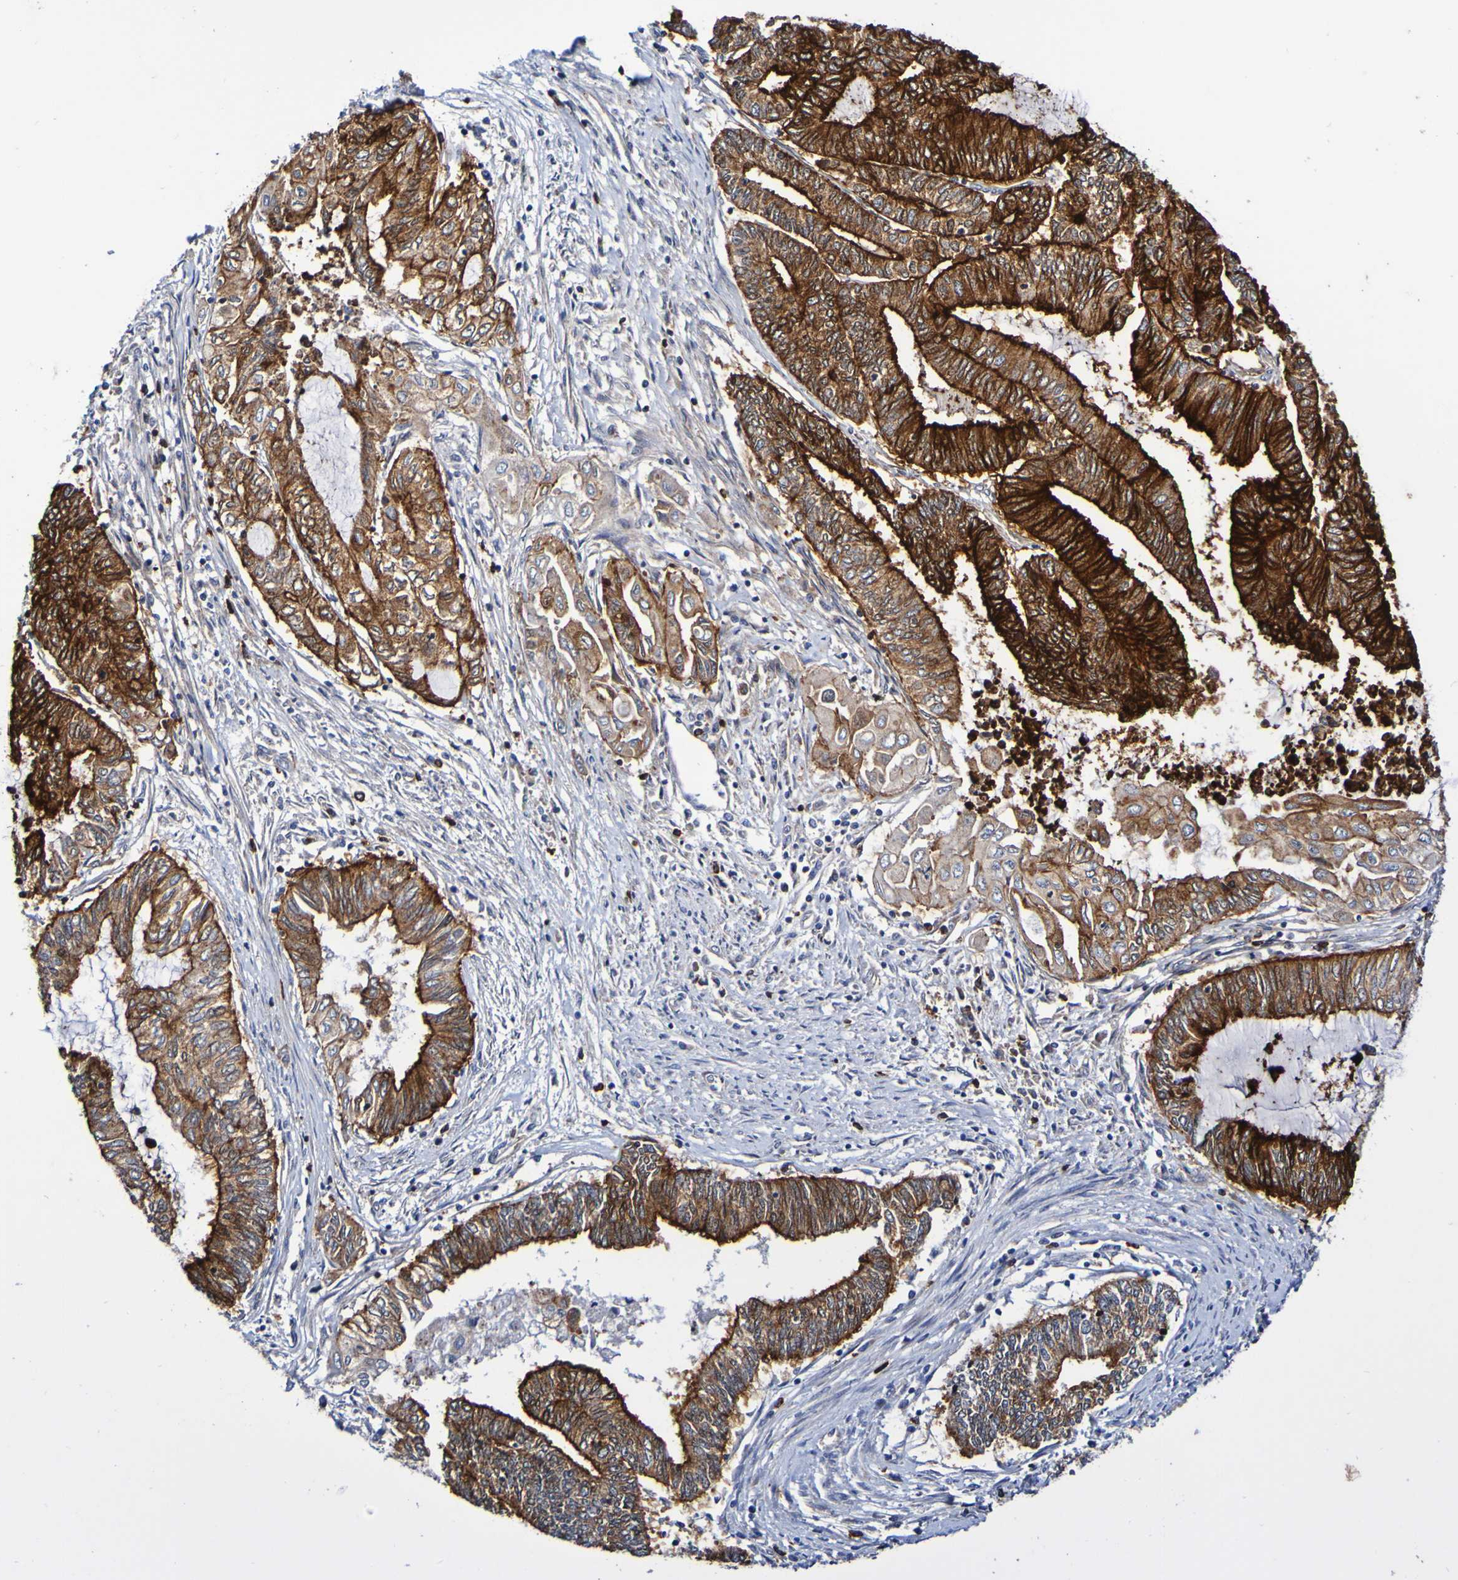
{"staining": {"intensity": "strong", "quantity": ">75%", "location": "cytoplasmic/membranous"}, "tissue": "endometrial cancer", "cell_type": "Tumor cells", "image_type": "cancer", "snomed": [{"axis": "morphology", "description": "Adenocarcinoma, NOS"}, {"axis": "topography", "description": "Uterus"}, {"axis": "topography", "description": "Endometrium"}], "caption": "Human endometrial cancer (adenocarcinoma) stained with a brown dye shows strong cytoplasmic/membranous positive staining in about >75% of tumor cells.", "gene": "GJB1", "patient": {"sex": "female", "age": 70}}